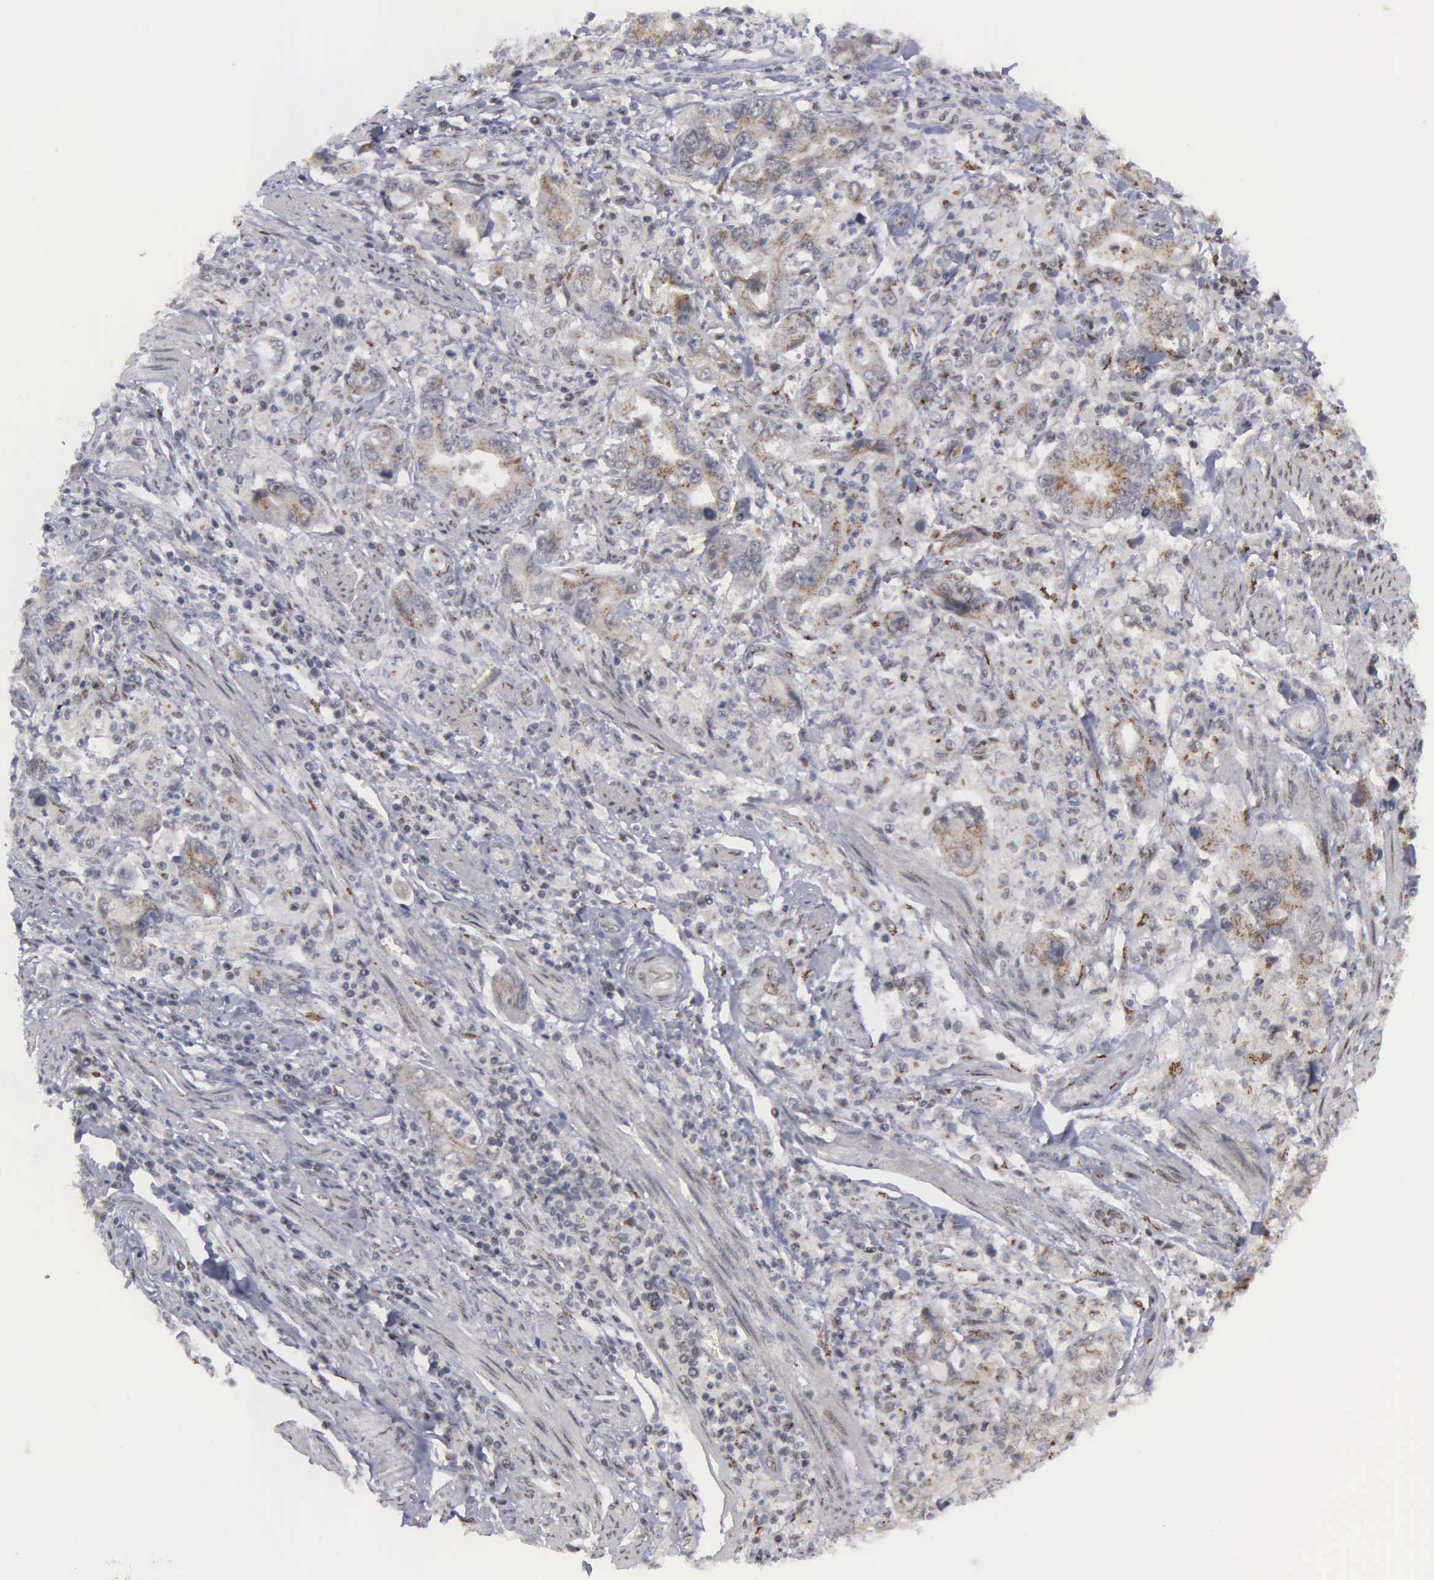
{"staining": {"intensity": "weak", "quantity": "25%-75%", "location": "cytoplasmic/membranous"}, "tissue": "stomach cancer", "cell_type": "Tumor cells", "image_type": "cancer", "snomed": [{"axis": "morphology", "description": "Adenocarcinoma, NOS"}, {"axis": "topography", "description": "Pancreas"}, {"axis": "topography", "description": "Stomach, upper"}], "caption": "This is an image of immunohistochemistry staining of stomach cancer, which shows weak staining in the cytoplasmic/membranous of tumor cells.", "gene": "GTF2A1", "patient": {"sex": "male", "age": 77}}